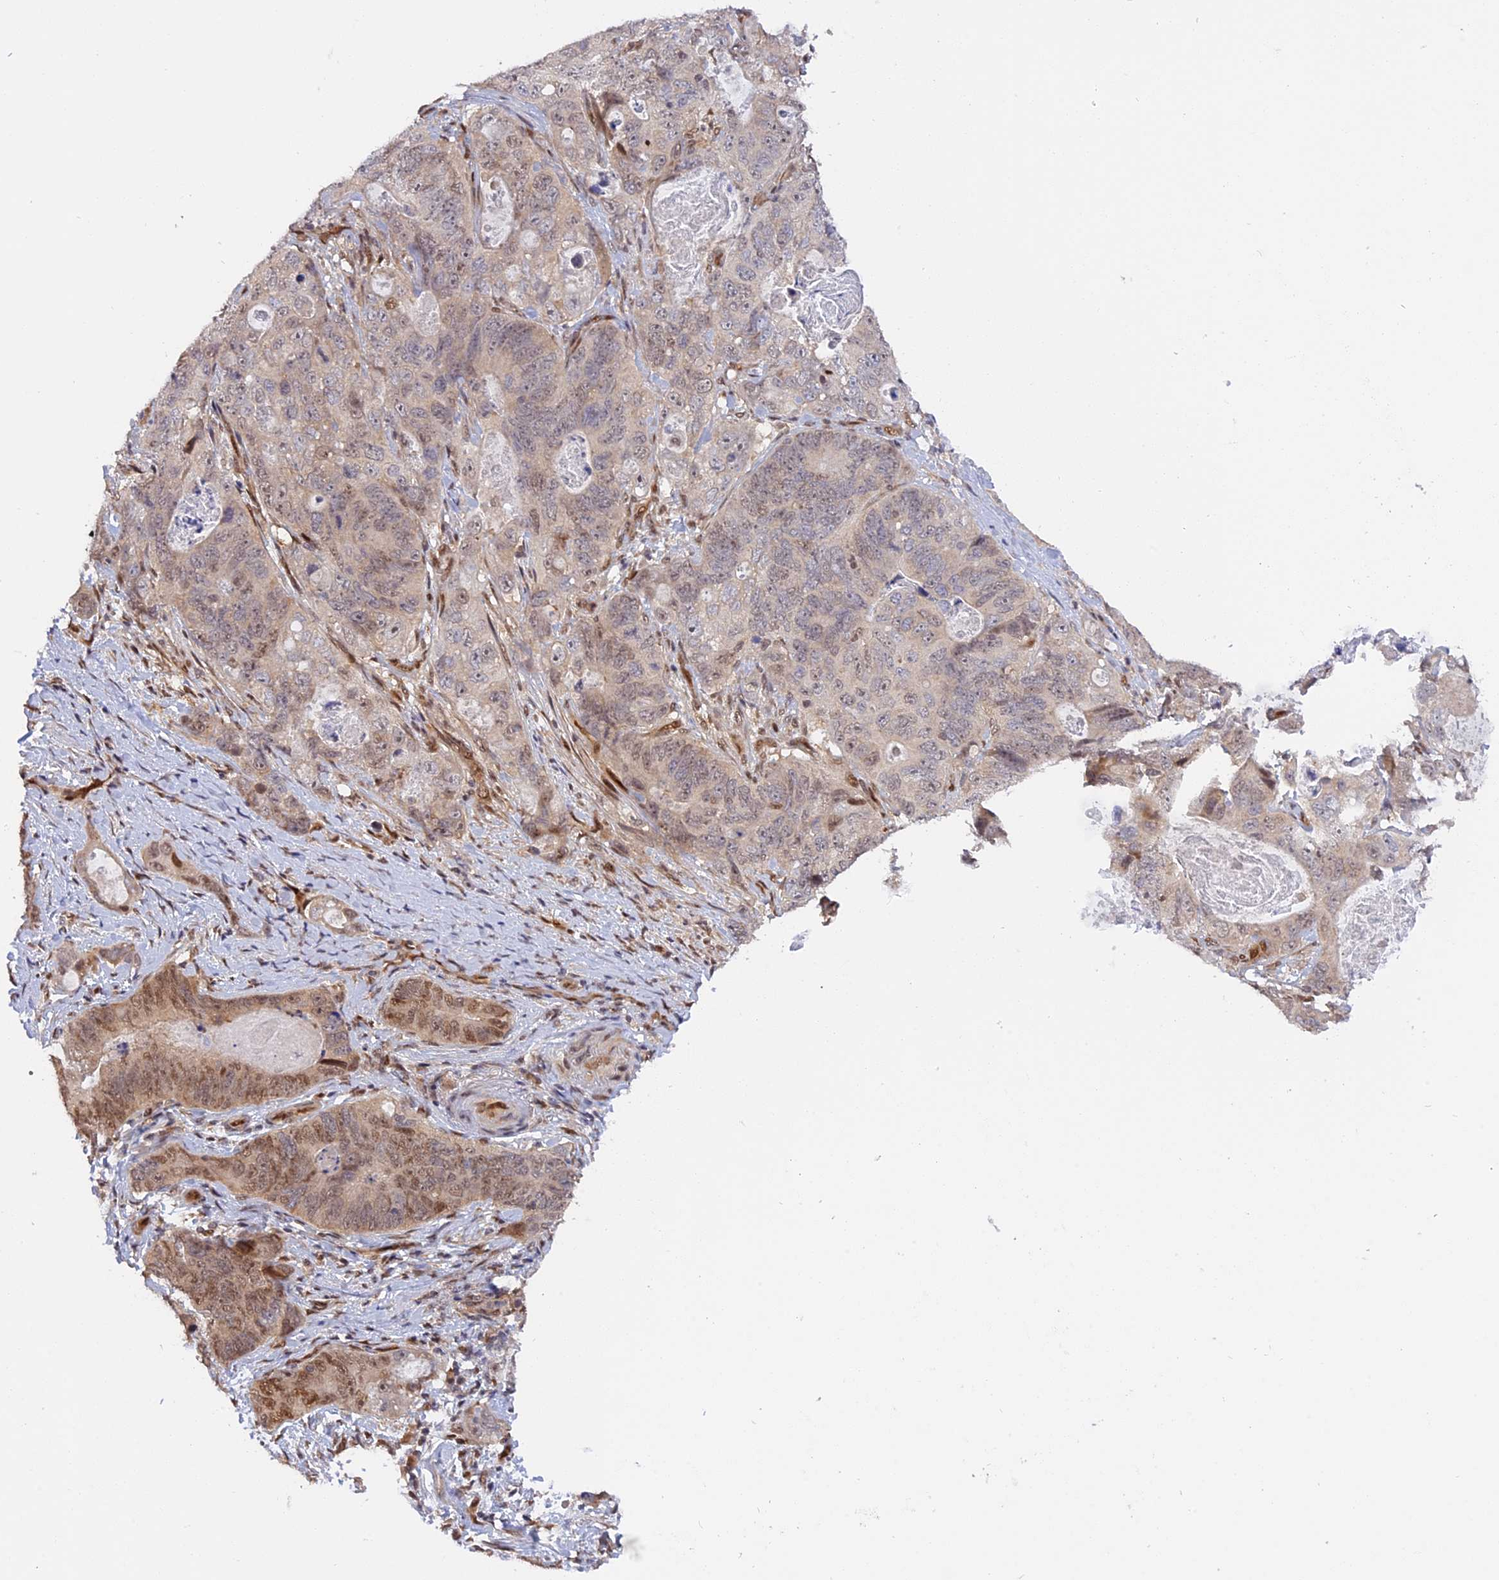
{"staining": {"intensity": "moderate", "quantity": "25%-75%", "location": "cytoplasmic/membranous,nuclear"}, "tissue": "stomach cancer", "cell_type": "Tumor cells", "image_type": "cancer", "snomed": [{"axis": "morphology", "description": "Normal tissue, NOS"}, {"axis": "morphology", "description": "Adenocarcinoma, NOS"}, {"axis": "topography", "description": "Stomach"}], "caption": "Adenocarcinoma (stomach) stained with a brown dye demonstrates moderate cytoplasmic/membranous and nuclear positive staining in approximately 25%-75% of tumor cells.", "gene": "ZNF428", "patient": {"sex": "female", "age": 89}}